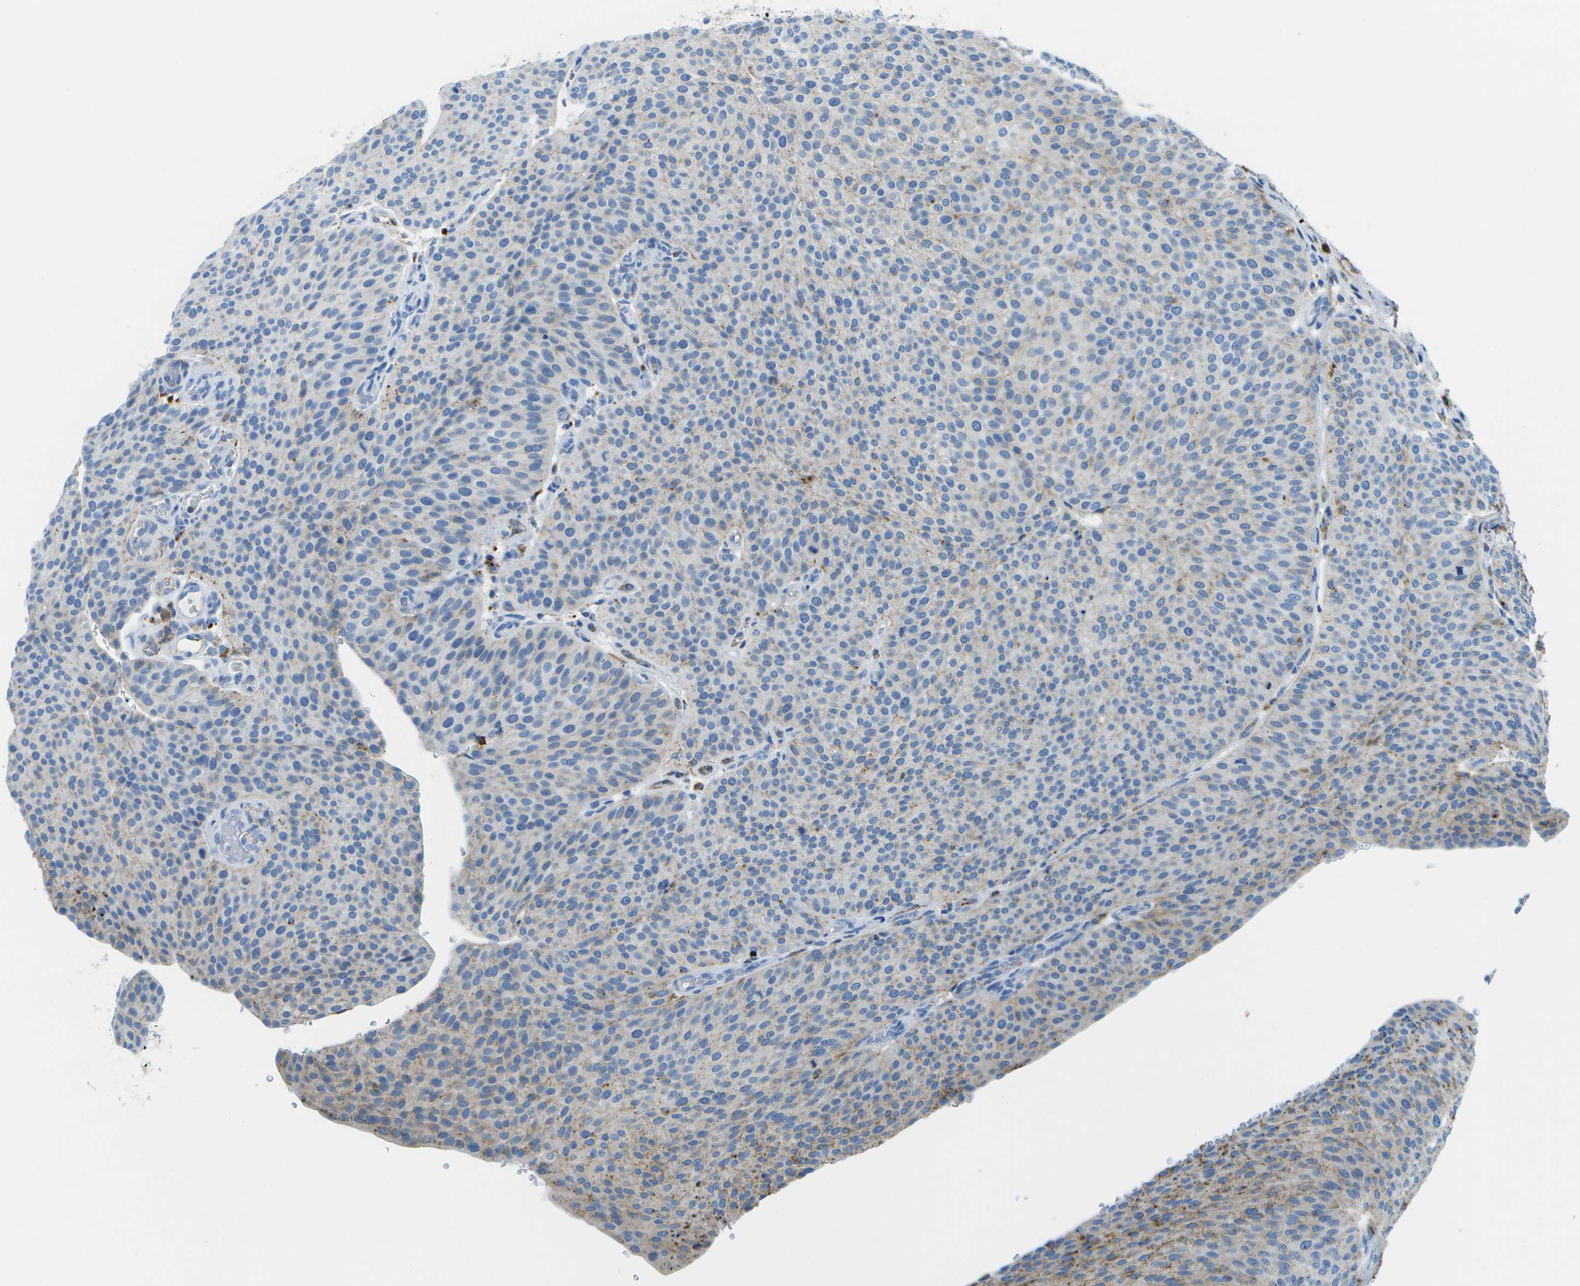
{"staining": {"intensity": "moderate", "quantity": "<25%", "location": "cytoplasmic/membranous"}, "tissue": "urothelial cancer", "cell_type": "Tumor cells", "image_type": "cancer", "snomed": [{"axis": "morphology", "description": "Urothelial carcinoma, Low grade"}, {"axis": "topography", "description": "Smooth muscle"}, {"axis": "topography", "description": "Urinary bladder"}], "caption": "A high-resolution image shows immunohistochemistry staining of urothelial cancer, which displays moderate cytoplasmic/membranous staining in approximately <25% of tumor cells.", "gene": "PRCP", "patient": {"sex": "male", "age": 60}}